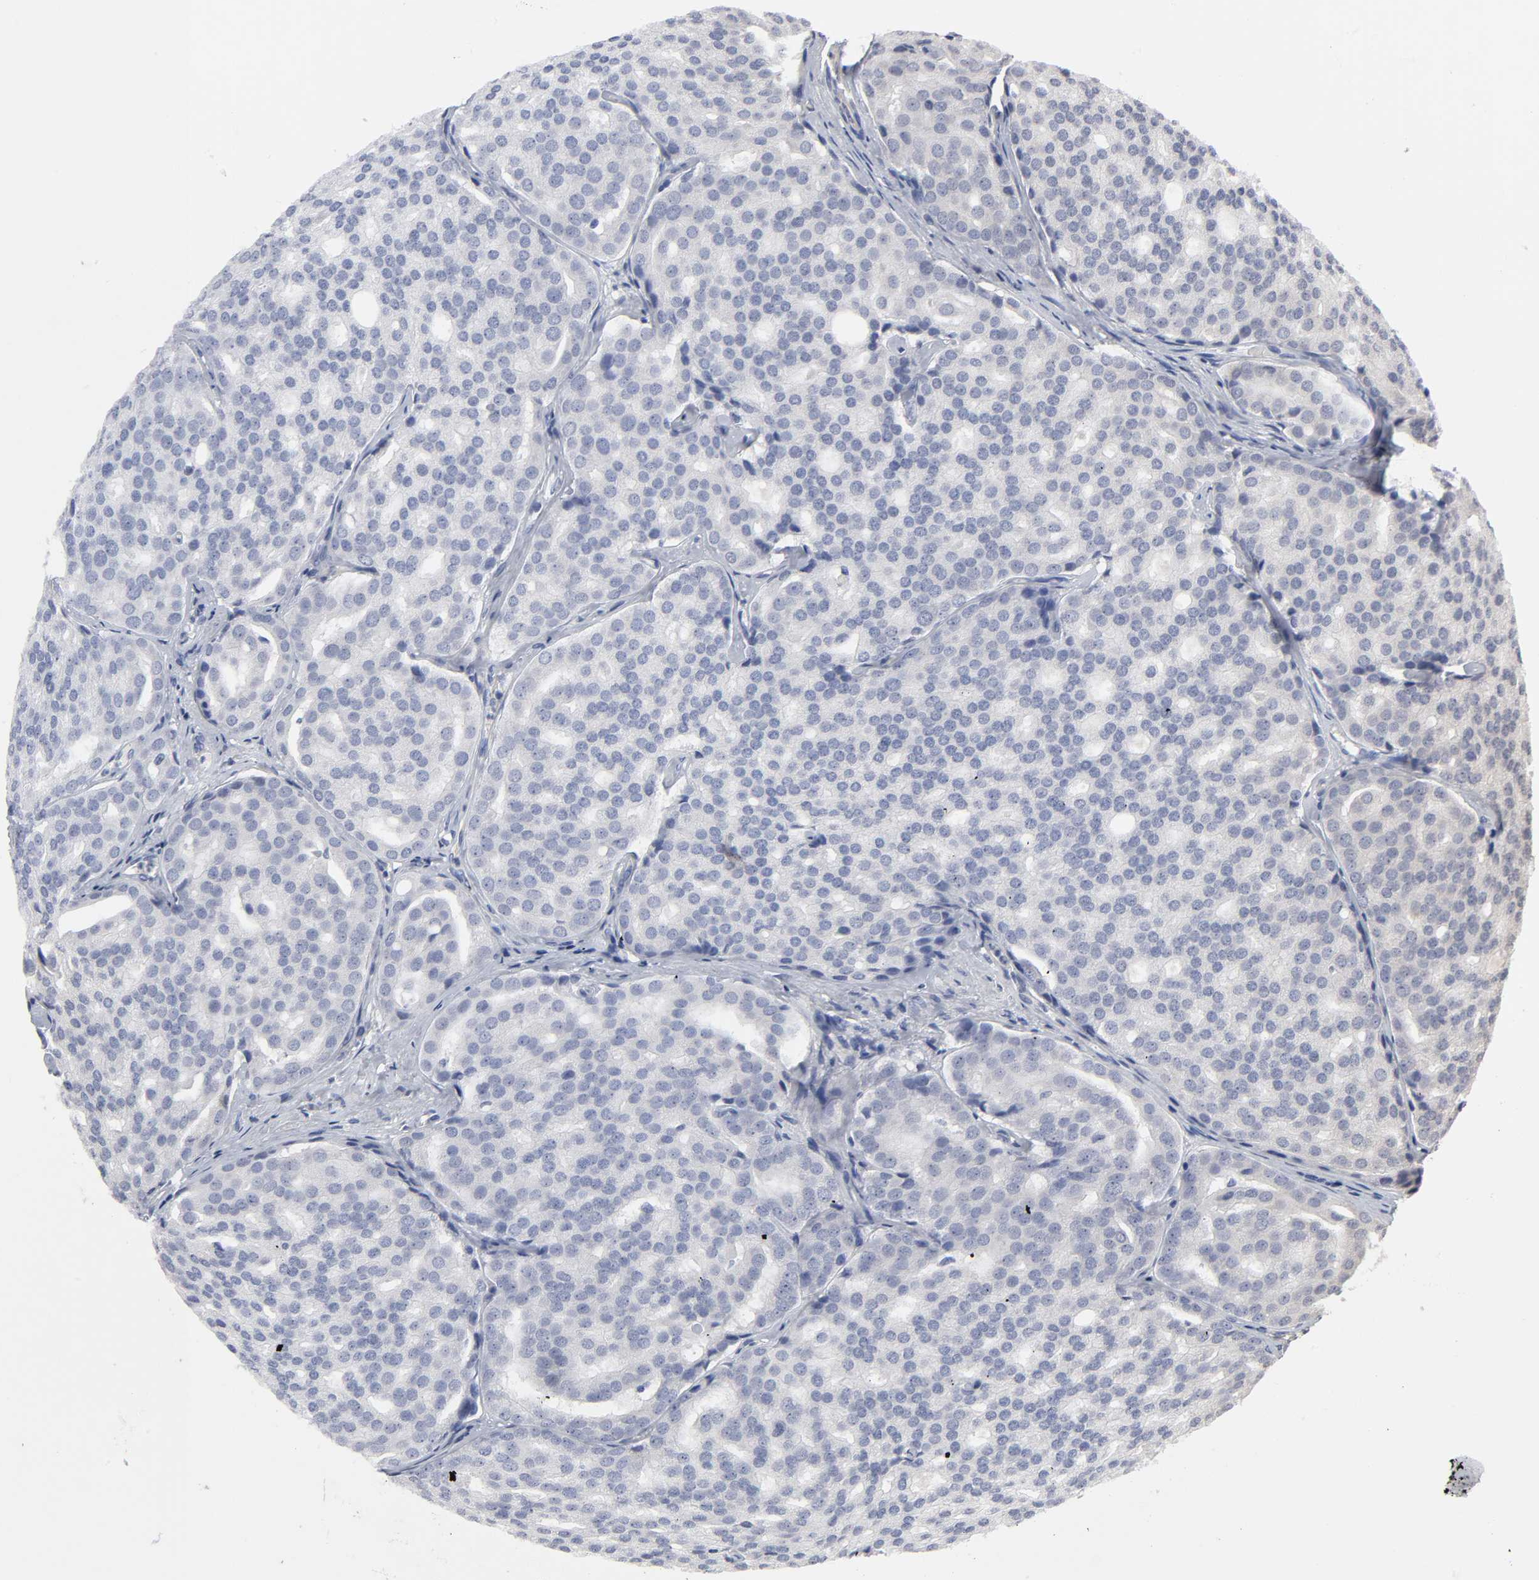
{"staining": {"intensity": "negative", "quantity": "none", "location": "none"}, "tissue": "prostate cancer", "cell_type": "Tumor cells", "image_type": "cancer", "snomed": [{"axis": "morphology", "description": "Adenocarcinoma, High grade"}, {"axis": "topography", "description": "Prostate"}], "caption": "Prostate cancer (adenocarcinoma (high-grade)) was stained to show a protein in brown. There is no significant expression in tumor cells.", "gene": "HNF4A", "patient": {"sex": "male", "age": 64}}